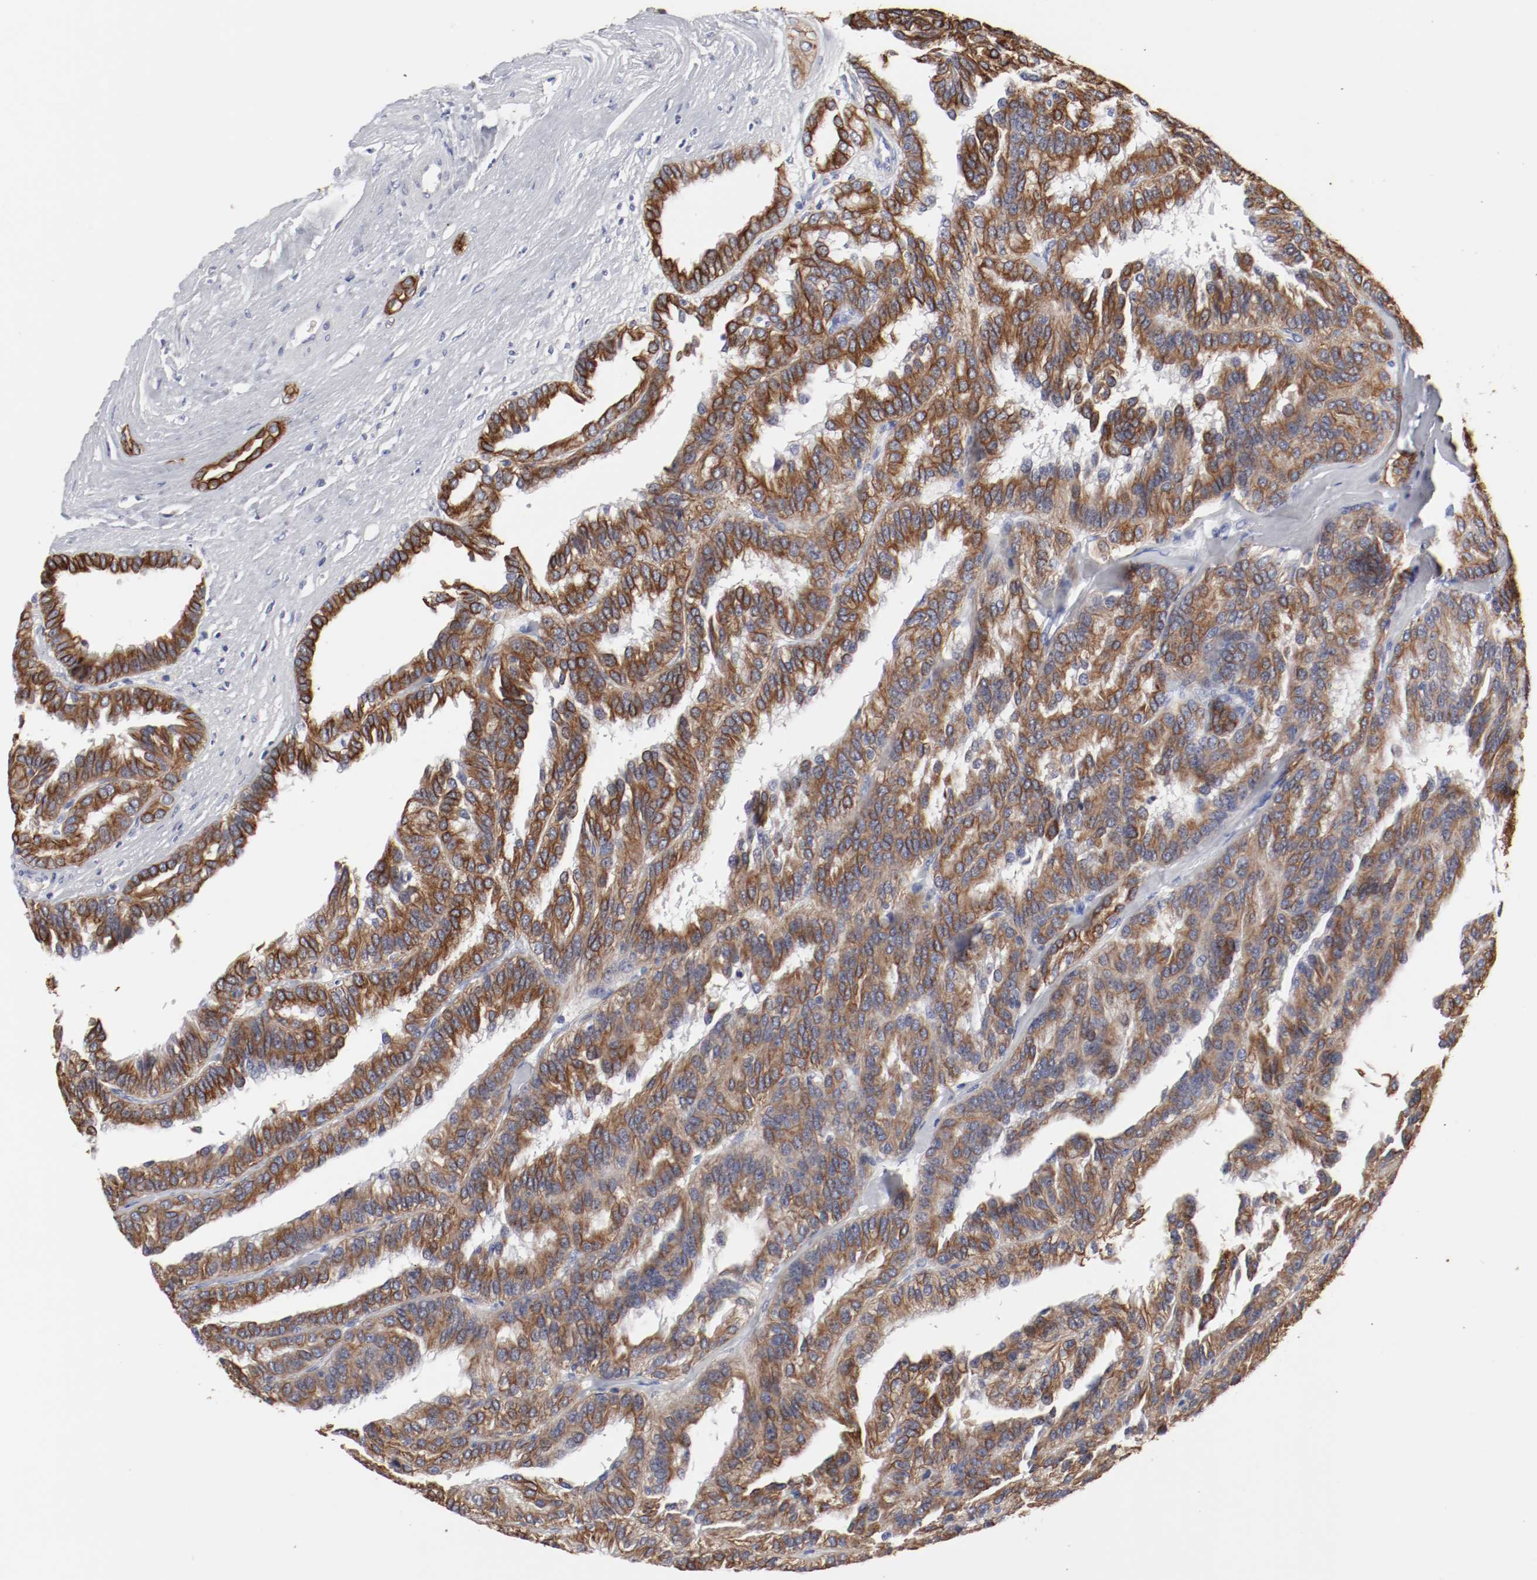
{"staining": {"intensity": "strong", "quantity": ">75%", "location": "cytoplasmic/membranous"}, "tissue": "renal cancer", "cell_type": "Tumor cells", "image_type": "cancer", "snomed": [{"axis": "morphology", "description": "Adenocarcinoma, NOS"}, {"axis": "topography", "description": "Kidney"}], "caption": "A high amount of strong cytoplasmic/membranous staining is identified in approximately >75% of tumor cells in adenocarcinoma (renal) tissue.", "gene": "TSPAN6", "patient": {"sex": "male", "age": 46}}